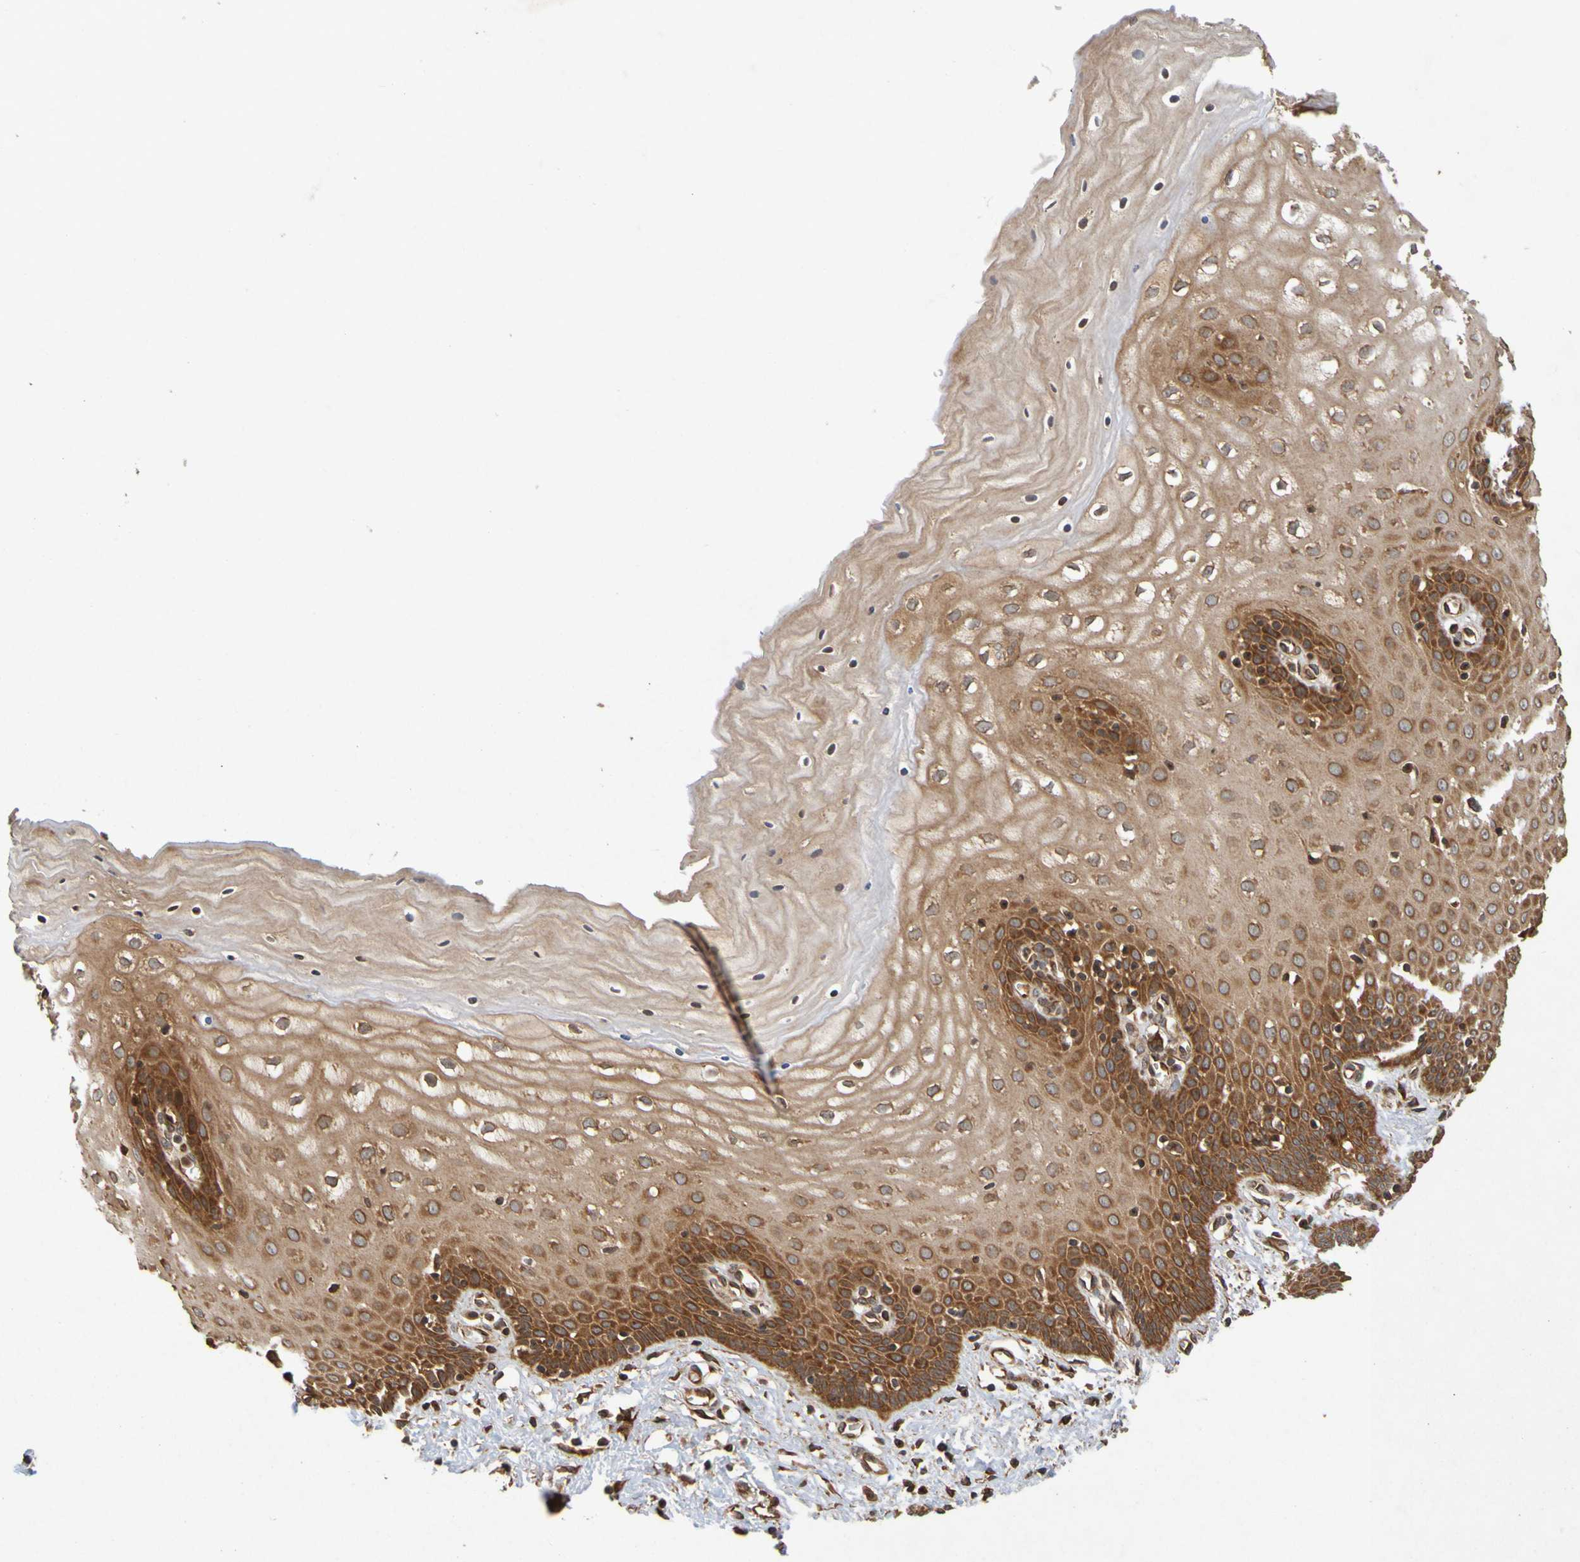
{"staining": {"intensity": "strong", "quantity": ">75%", "location": "cytoplasmic/membranous"}, "tissue": "cervix", "cell_type": "Glandular cells", "image_type": "normal", "snomed": [{"axis": "morphology", "description": "Normal tissue, NOS"}, {"axis": "topography", "description": "Cervix"}], "caption": "Immunohistochemistry (IHC) photomicrograph of normal human cervix stained for a protein (brown), which reveals high levels of strong cytoplasmic/membranous staining in approximately >75% of glandular cells.", "gene": "OCRL", "patient": {"sex": "female", "age": 55}}